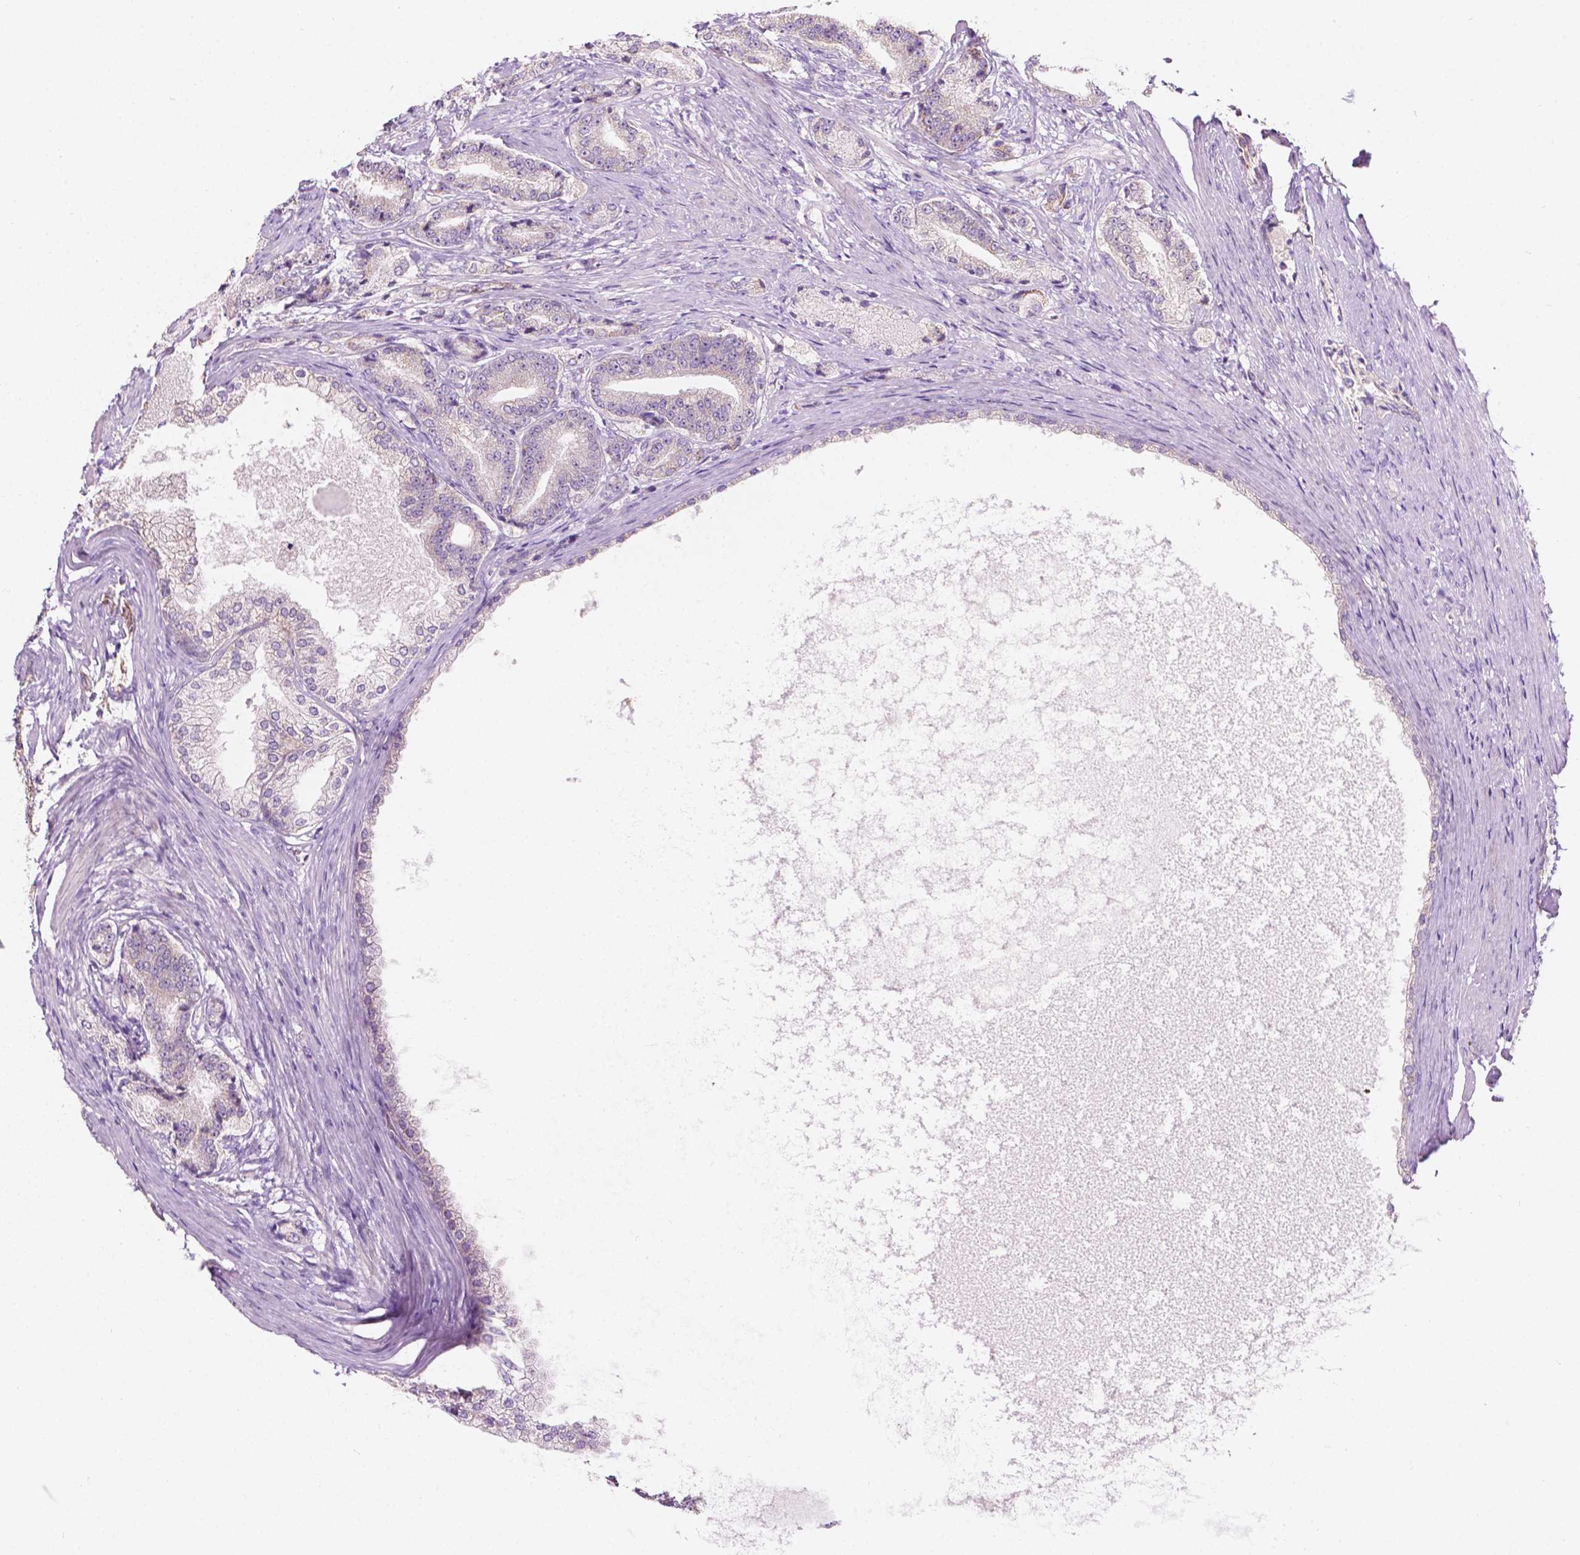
{"staining": {"intensity": "negative", "quantity": "none", "location": "none"}, "tissue": "prostate cancer", "cell_type": "Tumor cells", "image_type": "cancer", "snomed": [{"axis": "morphology", "description": "Adenocarcinoma, High grade"}, {"axis": "topography", "description": "Prostate and seminal vesicle, NOS"}], "caption": "A photomicrograph of human high-grade adenocarcinoma (prostate) is negative for staining in tumor cells.", "gene": "NOS1AP", "patient": {"sex": "male", "age": 61}}